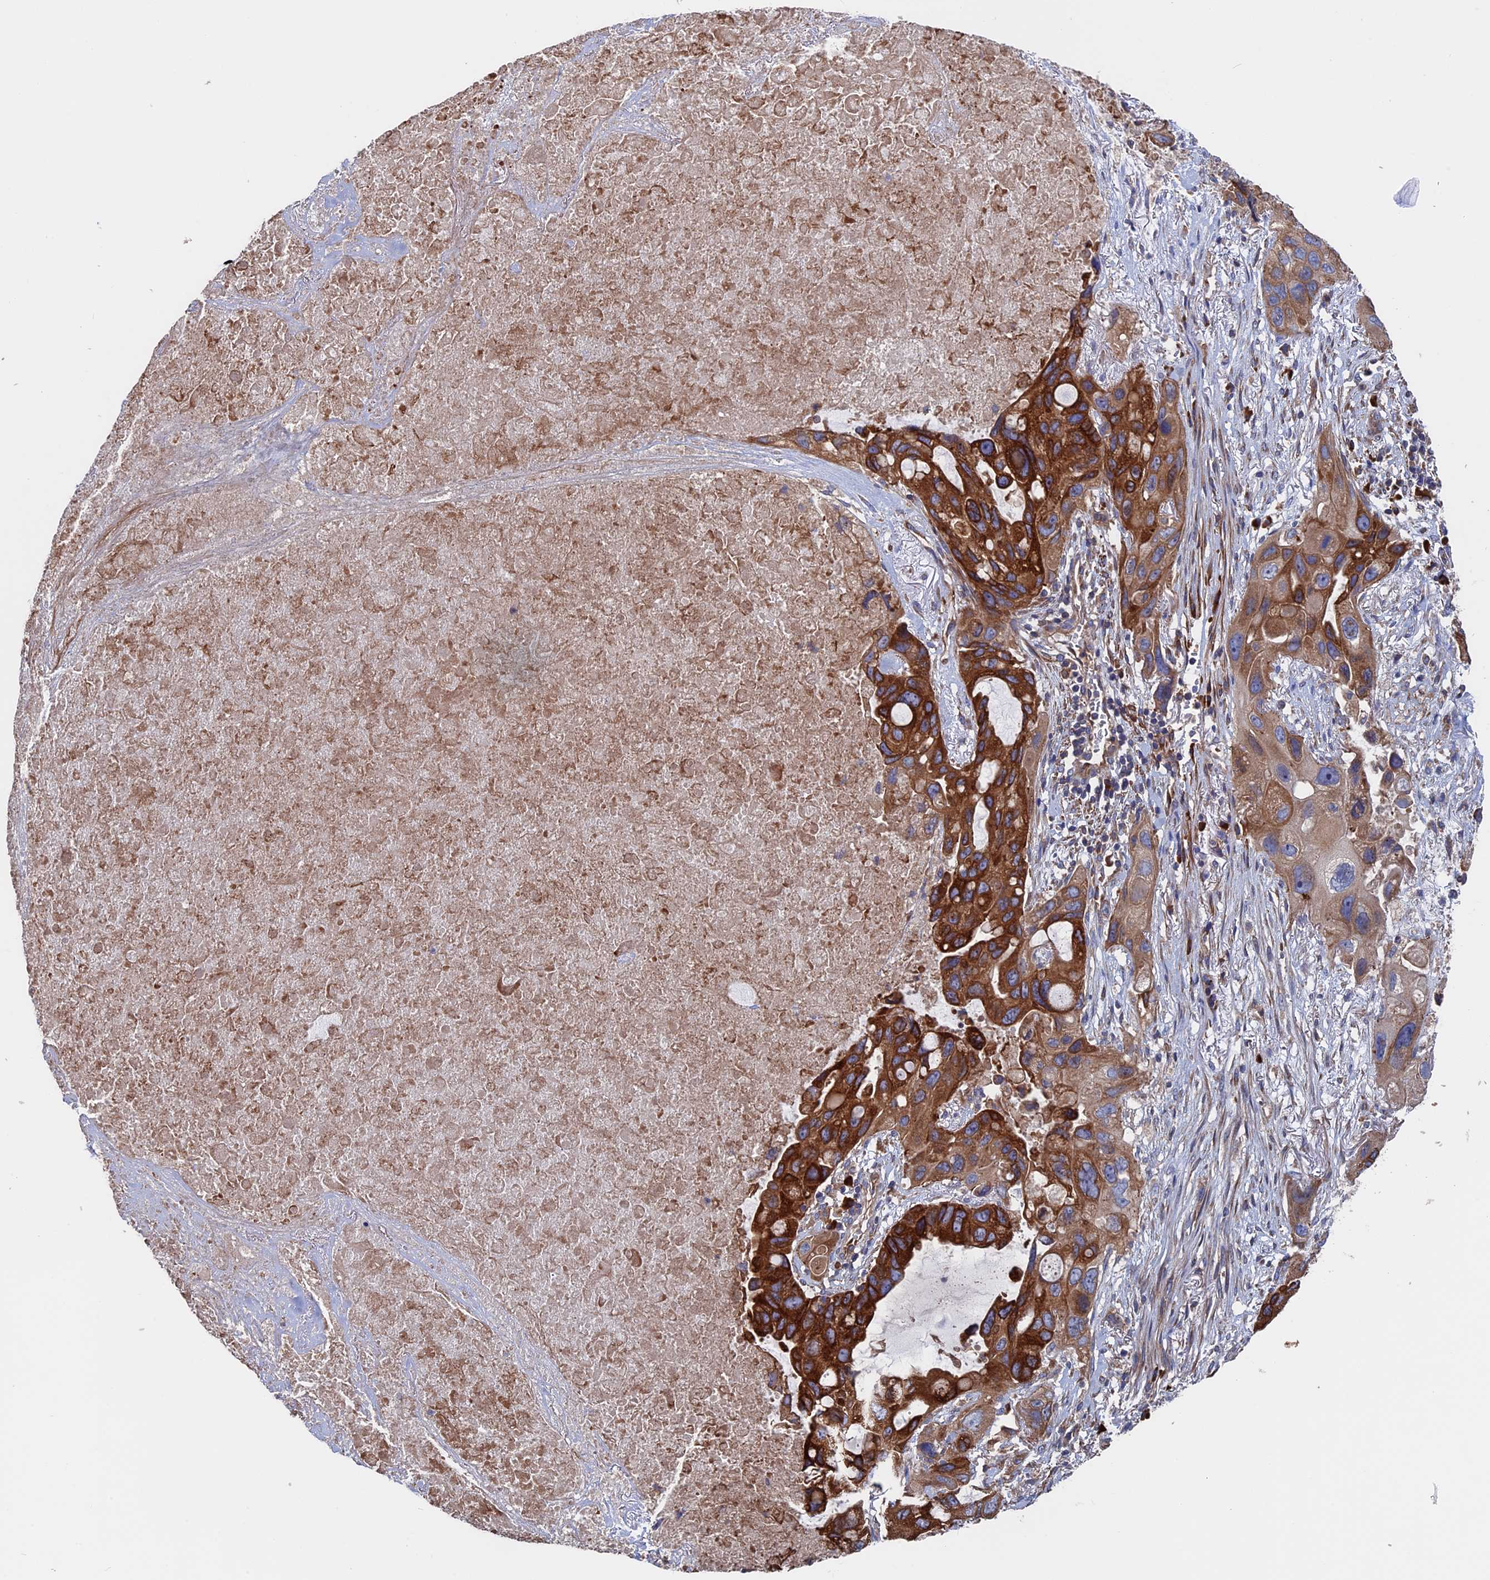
{"staining": {"intensity": "strong", "quantity": ">75%", "location": "cytoplasmic/membranous"}, "tissue": "lung cancer", "cell_type": "Tumor cells", "image_type": "cancer", "snomed": [{"axis": "morphology", "description": "Squamous cell carcinoma, NOS"}, {"axis": "topography", "description": "Lung"}], "caption": "A high-resolution histopathology image shows immunohistochemistry staining of lung cancer, which exhibits strong cytoplasmic/membranous expression in about >75% of tumor cells.", "gene": "DNAJC3", "patient": {"sex": "female", "age": 73}}